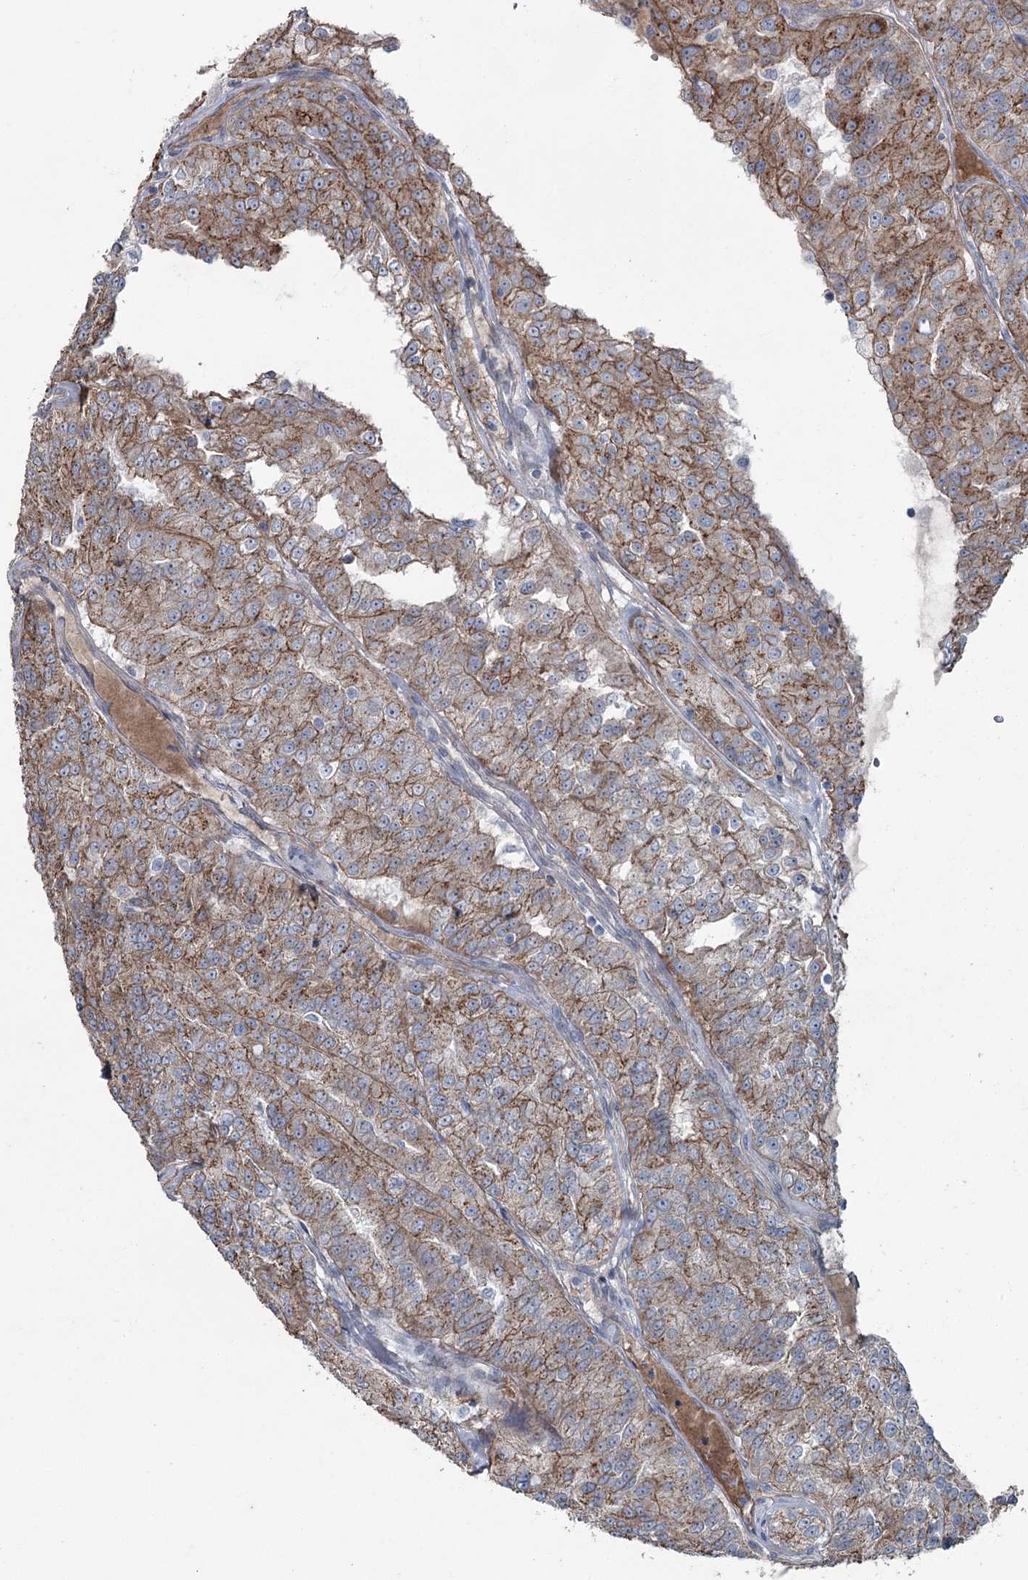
{"staining": {"intensity": "moderate", "quantity": ">75%", "location": "cytoplasmic/membranous"}, "tissue": "renal cancer", "cell_type": "Tumor cells", "image_type": "cancer", "snomed": [{"axis": "morphology", "description": "Adenocarcinoma, NOS"}, {"axis": "topography", "description": "Kidney"}], "caption": "A brown stain labels moderate cytoplasmic/membranous expression of a protein in human renal cancer (adenocarcinoma) tumor cells.", "gene": "FAM120B", "patient": {"sex": "female", "age": 63}}